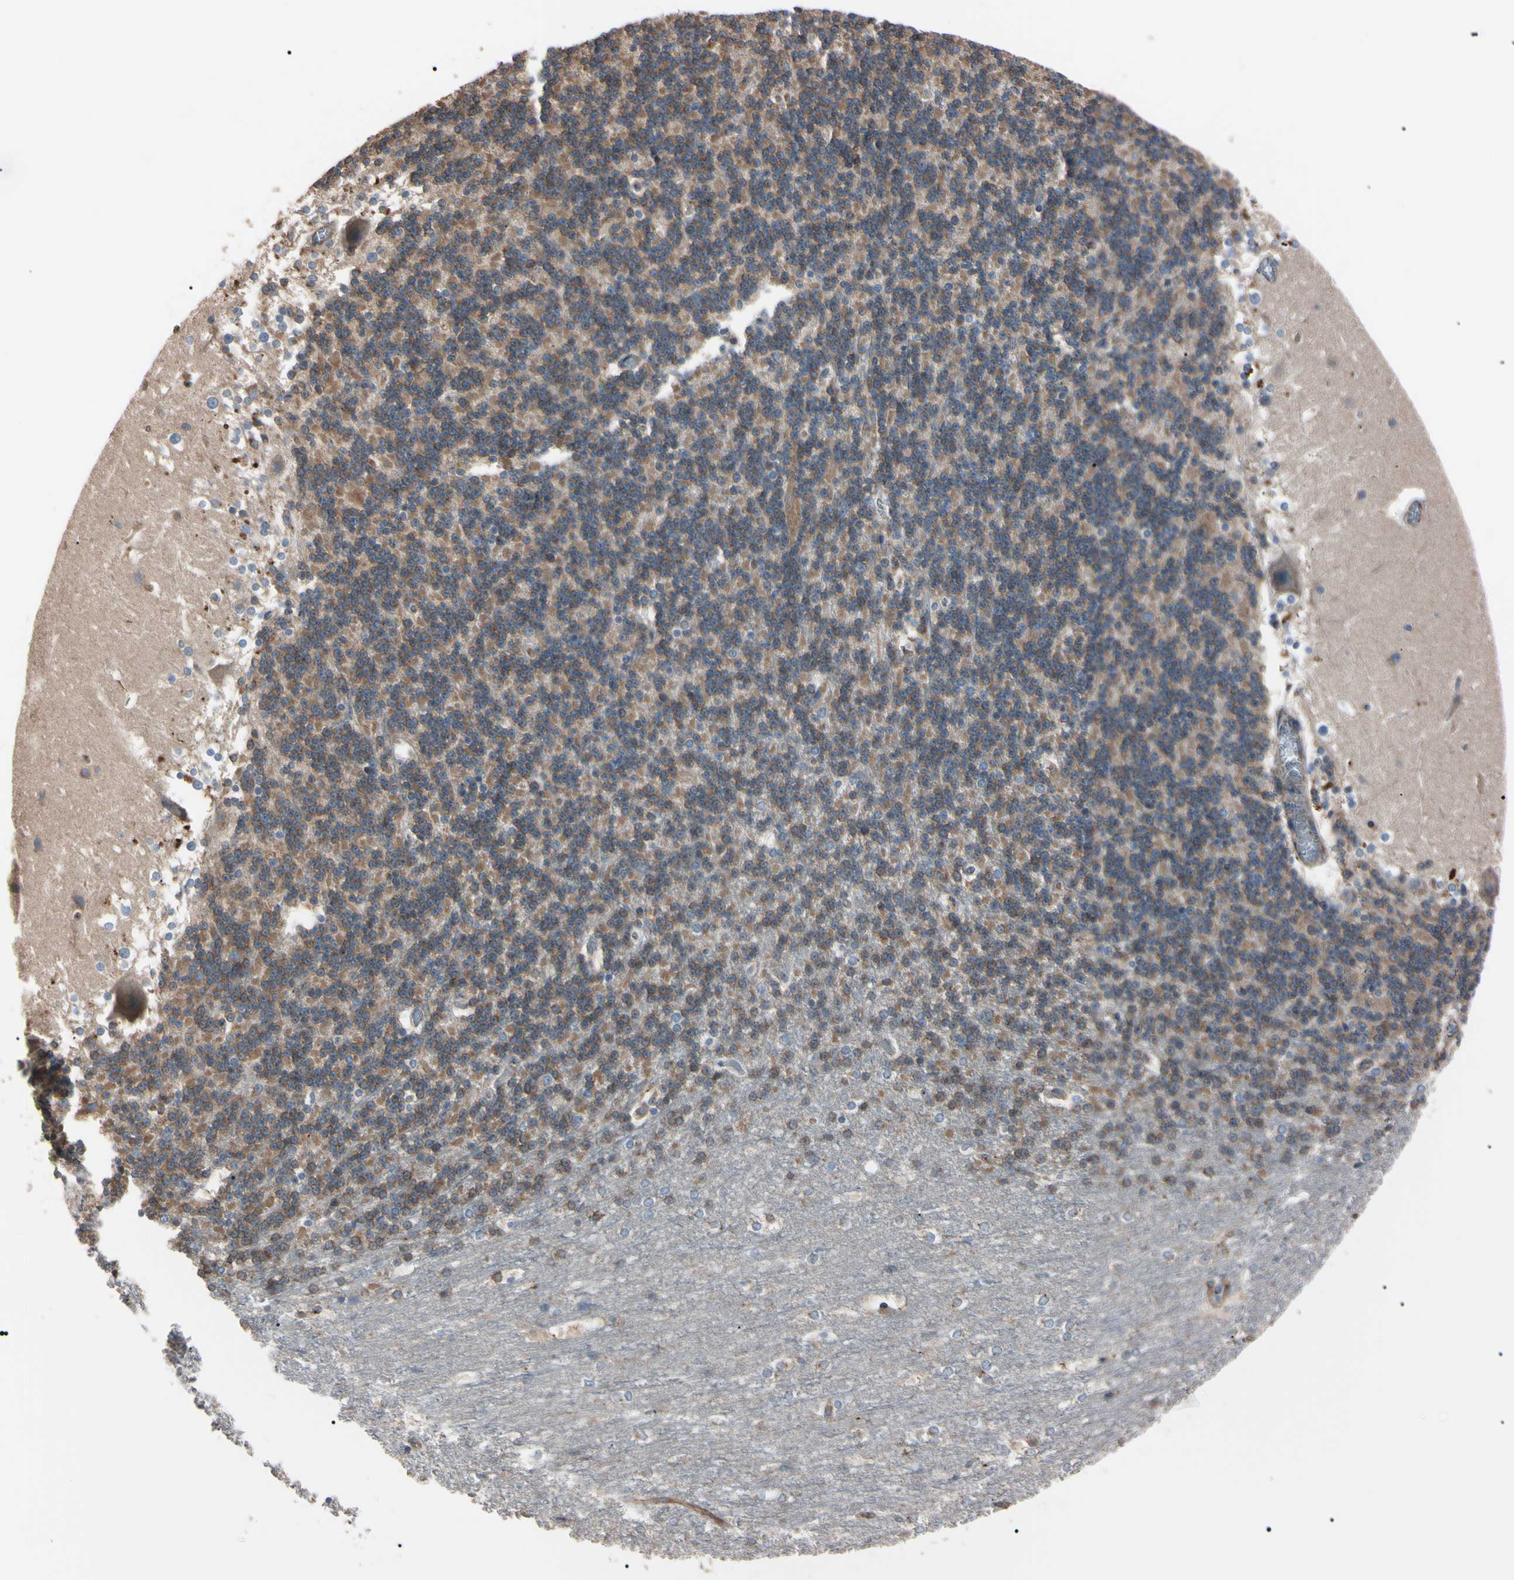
{"staining": {"intensity": "moderate", "quantity": ">75%", "location": "cytoplasmic/membranous"}, "tissue": "cerebellum", "cell_type": "Cells in granular layer", "image_type": "normal", "snomed": [{"axis": "morphology", "description": "Normal tissue, NOS"}, {"axis": "topography", "description": "Cerebellum"}], "caption": "Immunohistochemical staining of benign cerebellum reveals >75% levels of moderate cytoplasmic/membranous protein positivity in about >75% of cells in granular layer.", "gene": "PRKACA", "patient": {"sex": "female", "age": 19}}